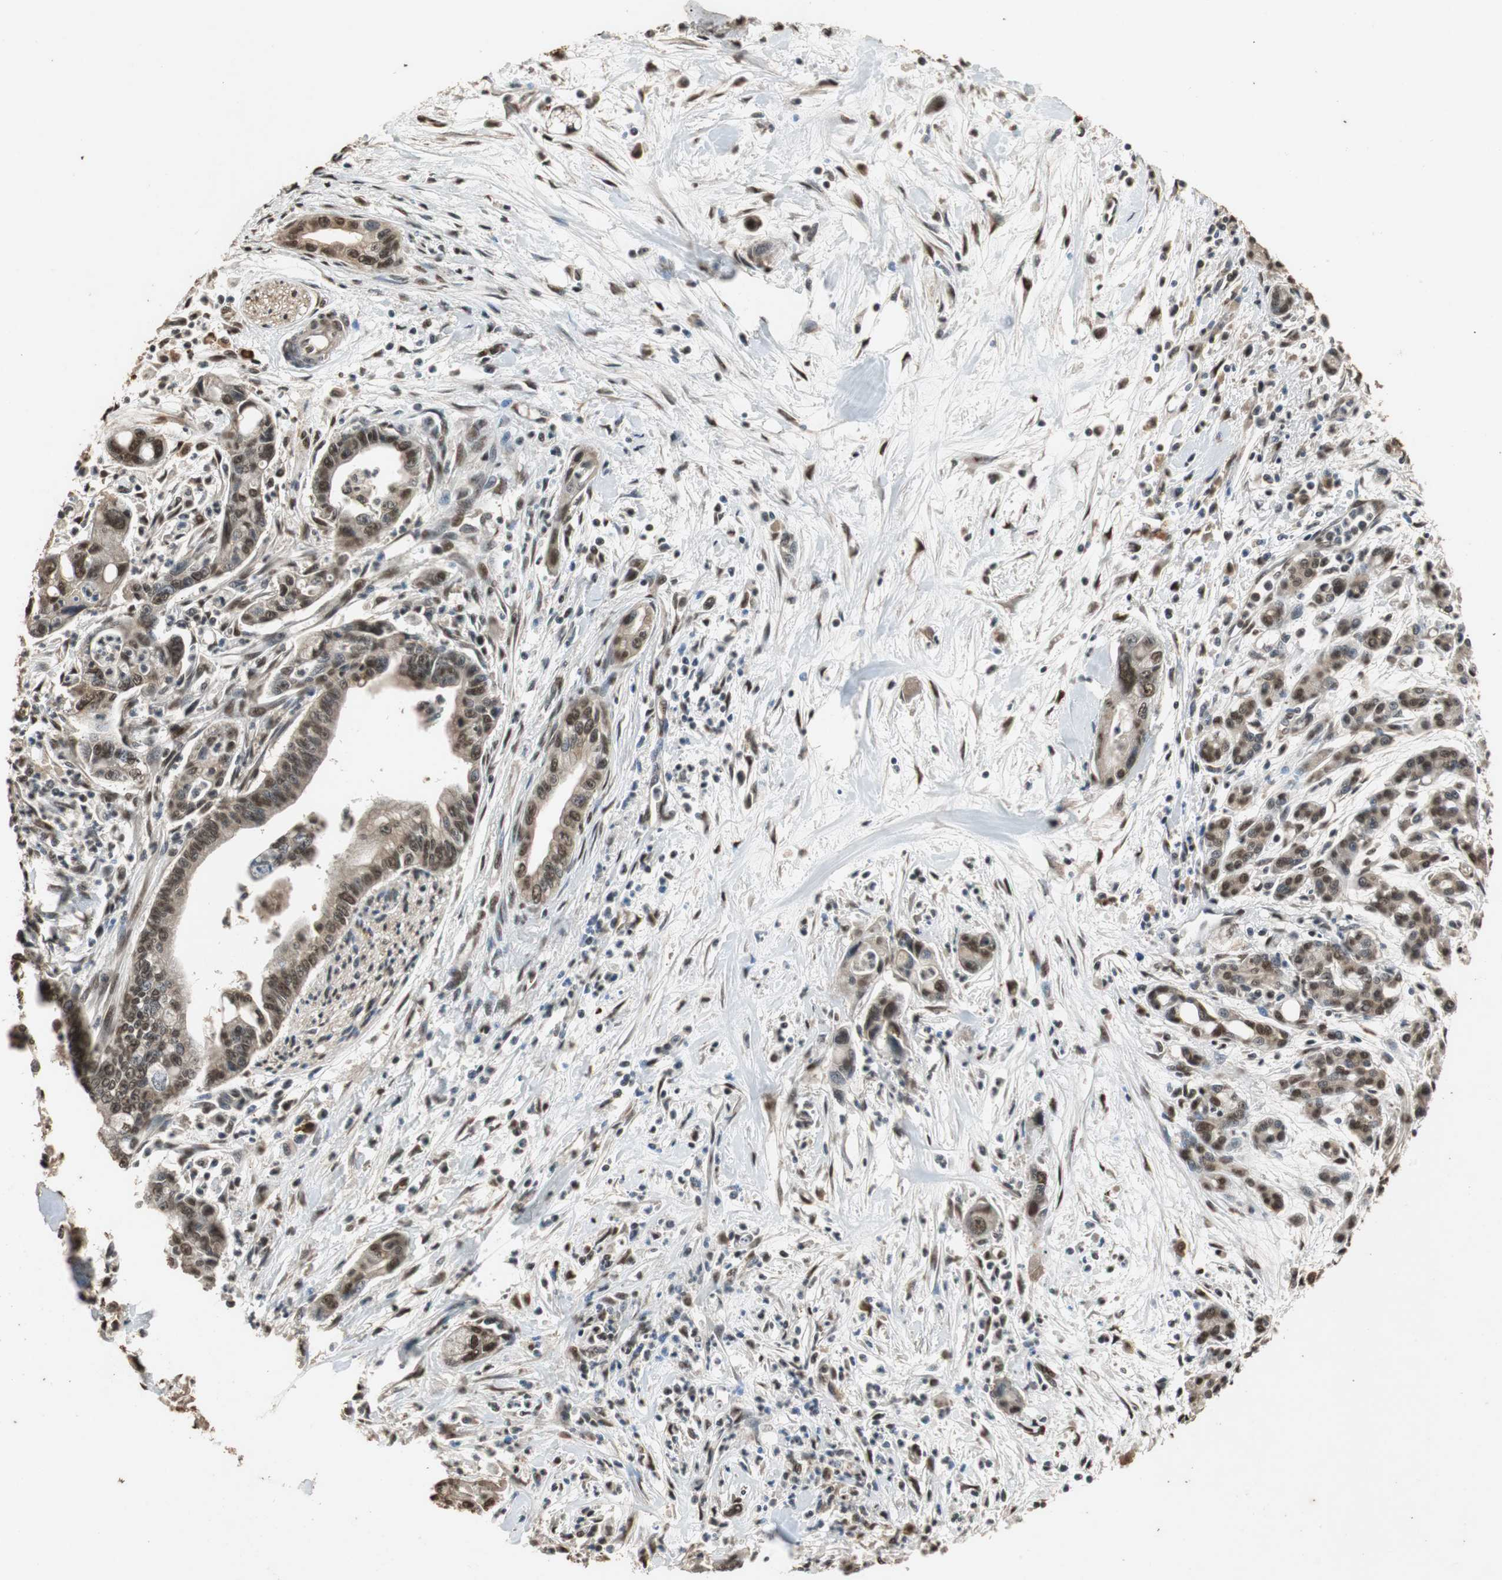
{"staining": {"intensity": "moderate", "quantity": ">75%", "location": "cytoplasmic/membranous,nuclear"}, "tissue": "pancreatic cancer", "cell_type": "Tumor cells", "image_type": "cancer", "snomed": [{"axis": "morphology", "description": "Adenocarcinoma, NOS"}, {"axis": "topography", "description": "Pancreas"}], "caption": "There is medium levels of moderate cytoplasmic/membranous and nuclear positivity in tumor cells of pancreatic adenocarcinoma, as demonstrated by immunohistochemical staining (brown color).", "gene": "ZNF18", "patient": {"sex": "male", "age": 70}}